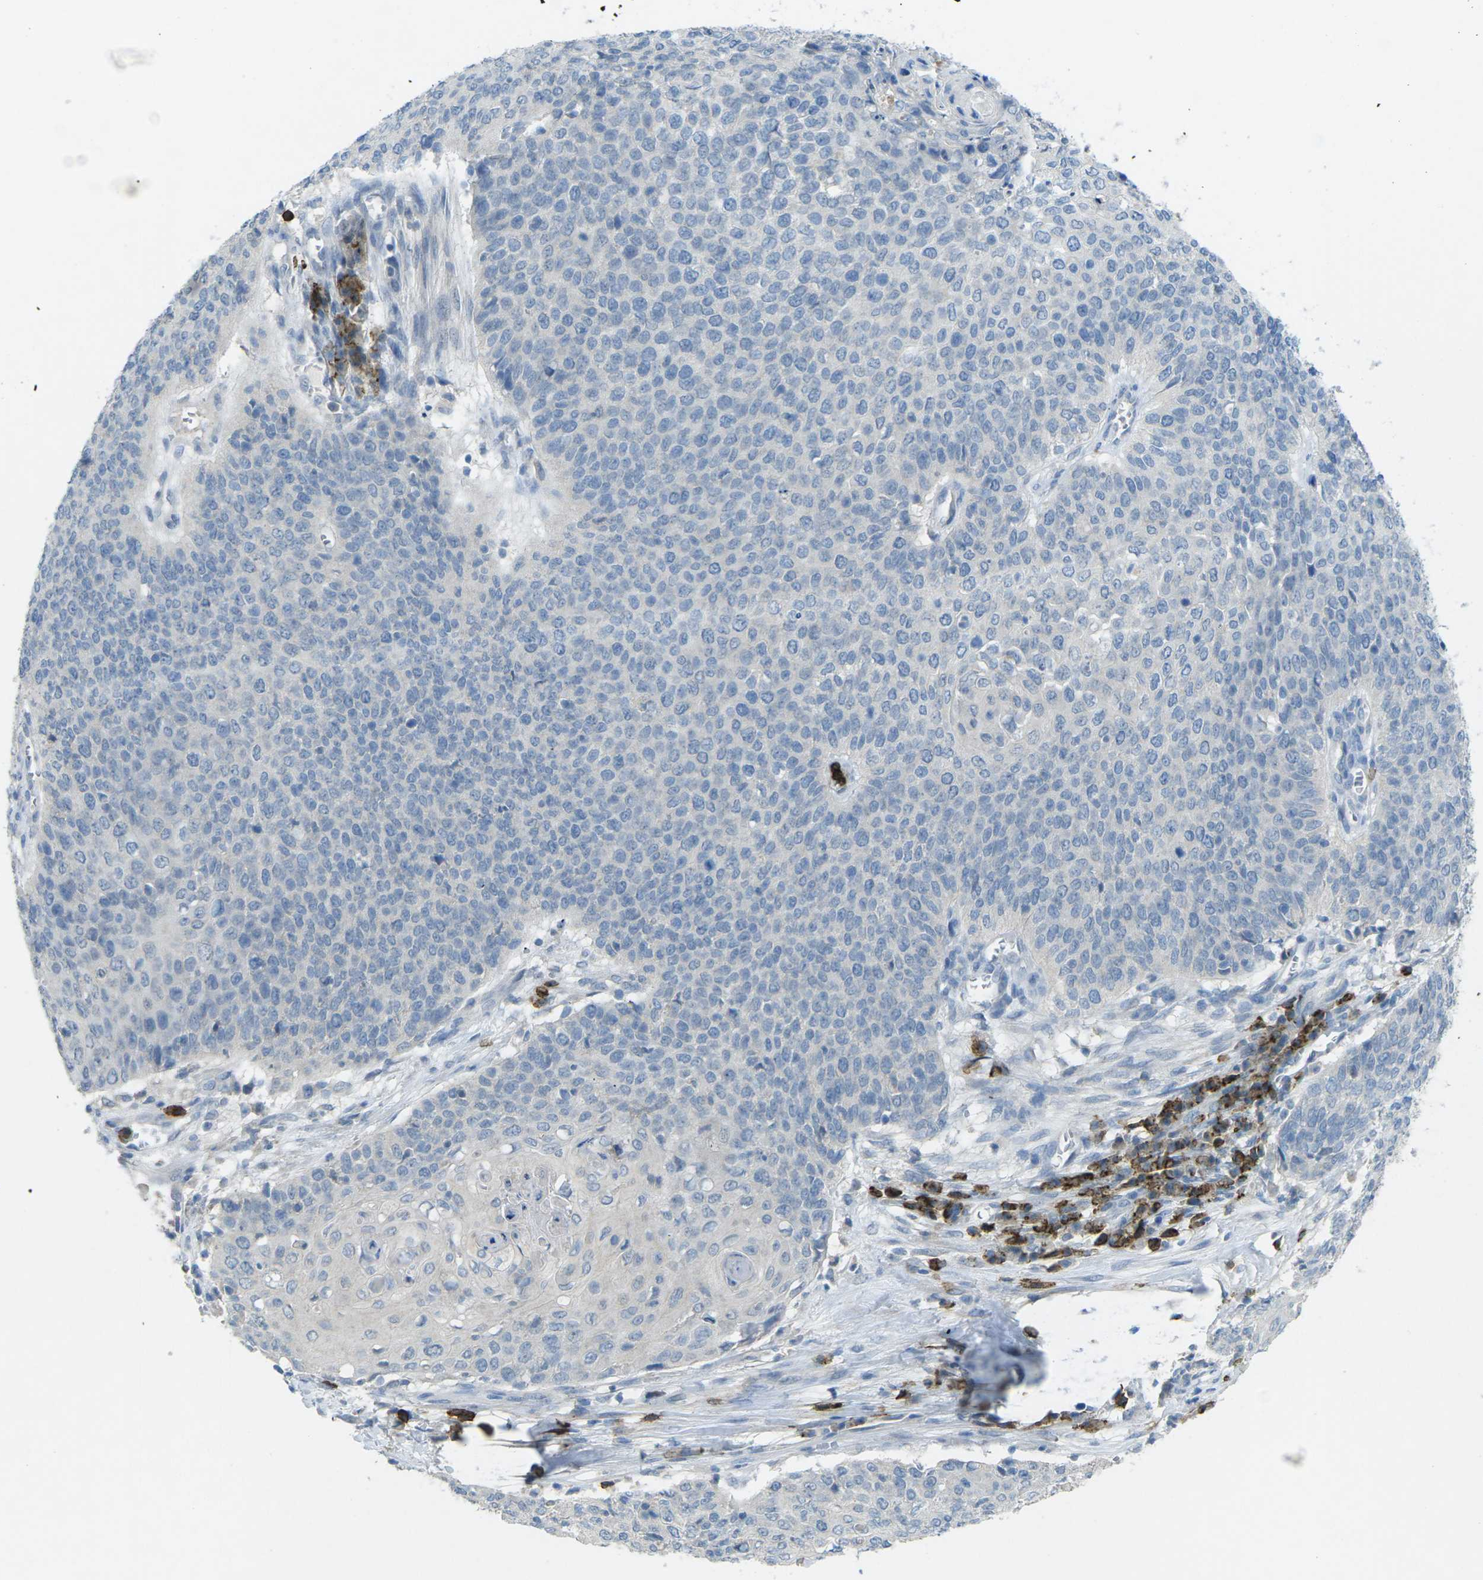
{"staining": {"intensity": "negative", "quantity": "none", "location": "none"}, "tissue": "cervical cancer", "cell_type": "Tumor cells", "image_type": "cancer", "snomed": [{"axis": "morphology", "description": "Squamous cell carcinoma, NOS"}, {"axis": "topography", "description": "Cervix"}], "caption": "Image shows no protein expression in tumor cells of squamous cell carcinoma (cervical) tissue.", "gene": "CD19", "patient": {"sex": "female", "age": 39}}